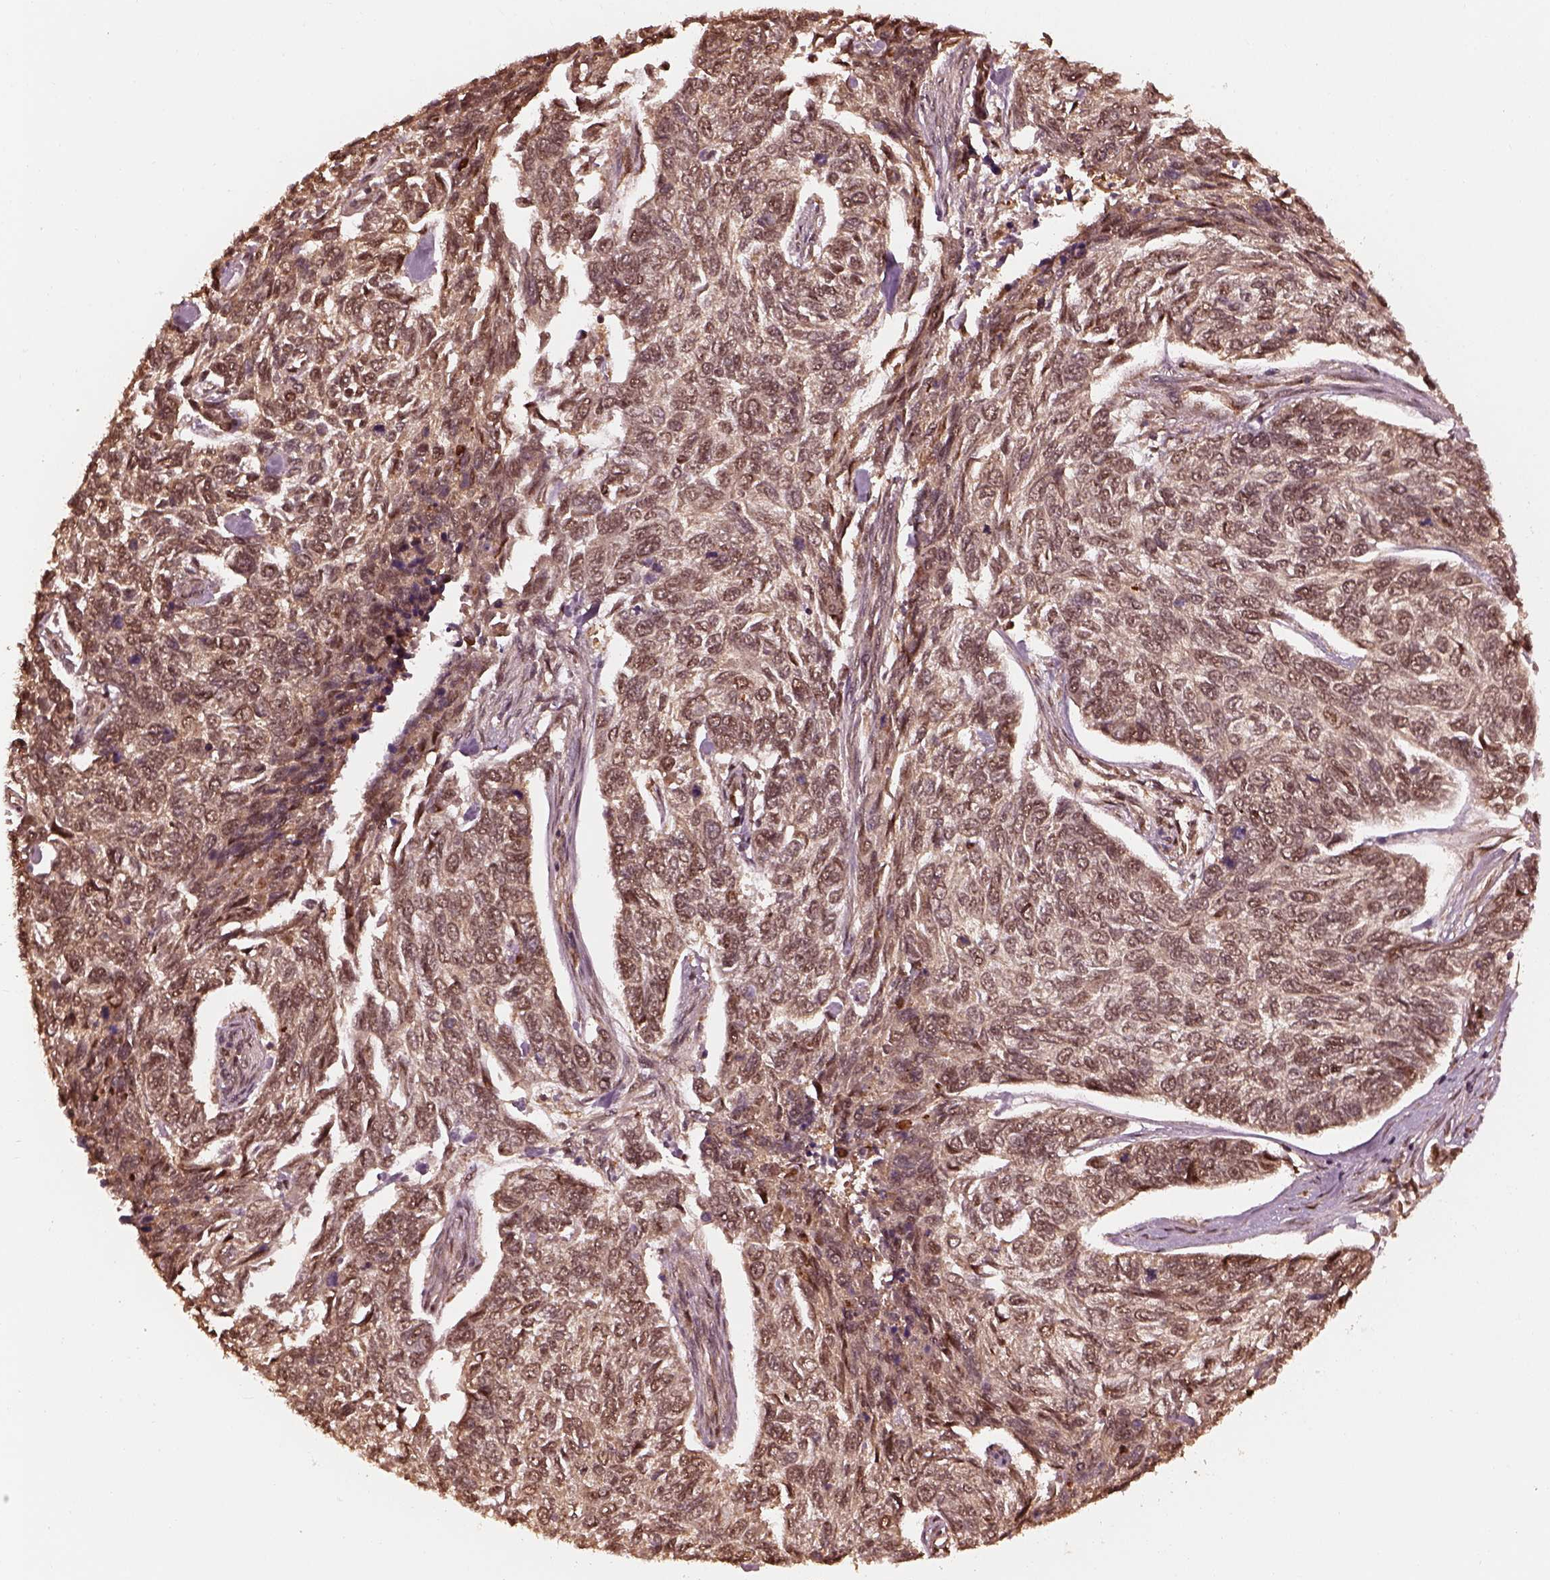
{"staining": {"intensity": "weak", "quantity": "25%-75%", "location": "cytoplasmic/membranous"}, "tissue": "skin cancer", "cell_type": "Tumor cells", "image_type": "cancer", "snomed": [{"axis": "morphology", "description": "Basal cell carcinoma"}, {"axis": "topography", "description": "Skin"}], "caption": "A brown stain labels weak cytoplasmic/membranous positivity of a protein in basal cell carcinoma (skin) tumor cells.", "gene": "PSMC5", "patient": {"sex": "female", "age": 65}}